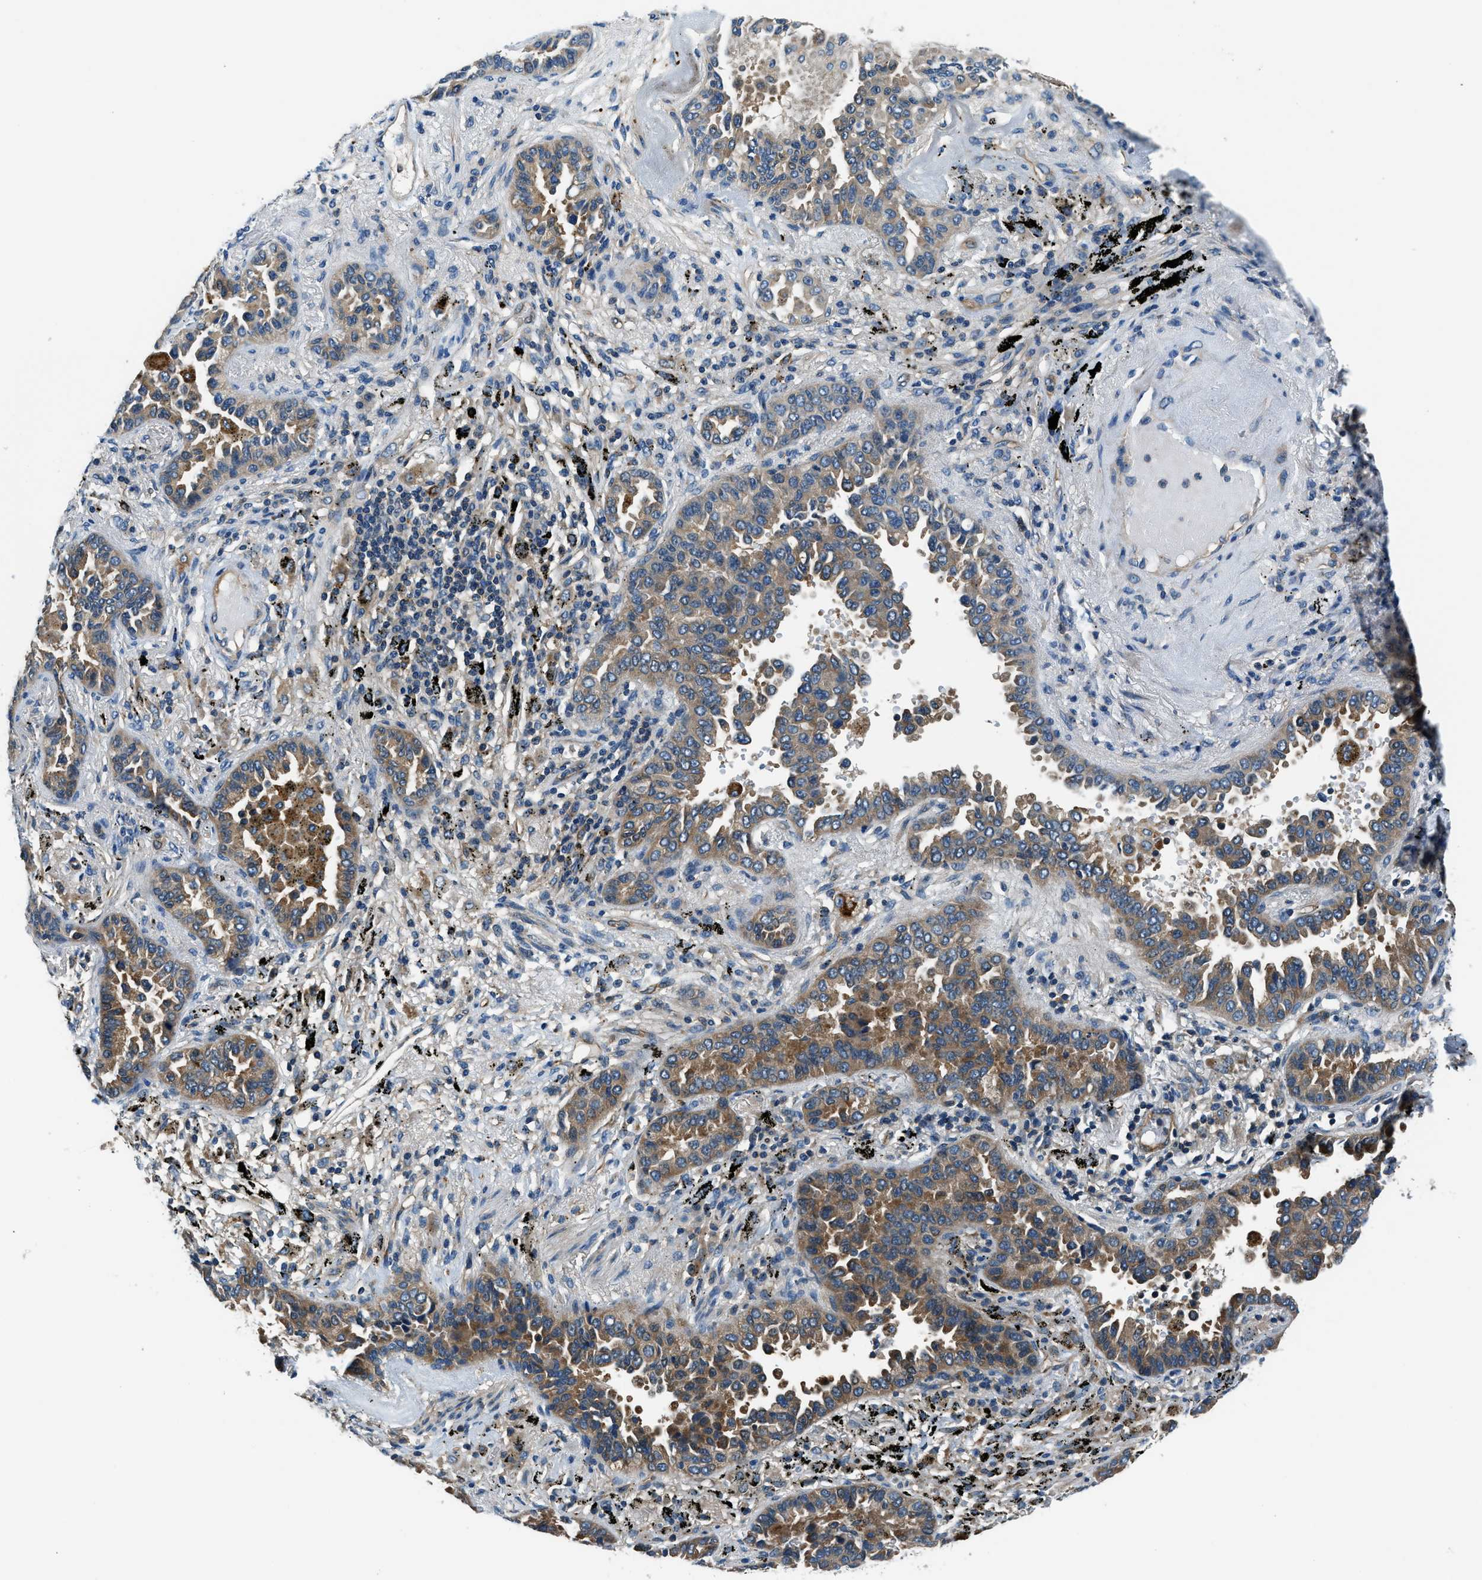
{"staining": {"intensity": "moderate", "quantity": ">75%", "location": "cytoplasmic/membranous"}, "tissue": "lung cancer", "cell_type": "Tumor cells", "image_type": "cancer", "snomed": [{"axis": "morphology", "description": "Normal tissue, NOS"}, {"axis": "morphology", "description": "Adenocarcinoma, NOS"}, {"axis": "topography", "description": "Lung"}], "caption": "Tumor cells exhibit medium levels of moderate cytoplasmic/membranous positivity in approximately >75% of cells in human lung cancer.", "gene": "SLC19A2", "patient": {"sex": "male", "age": 59}}